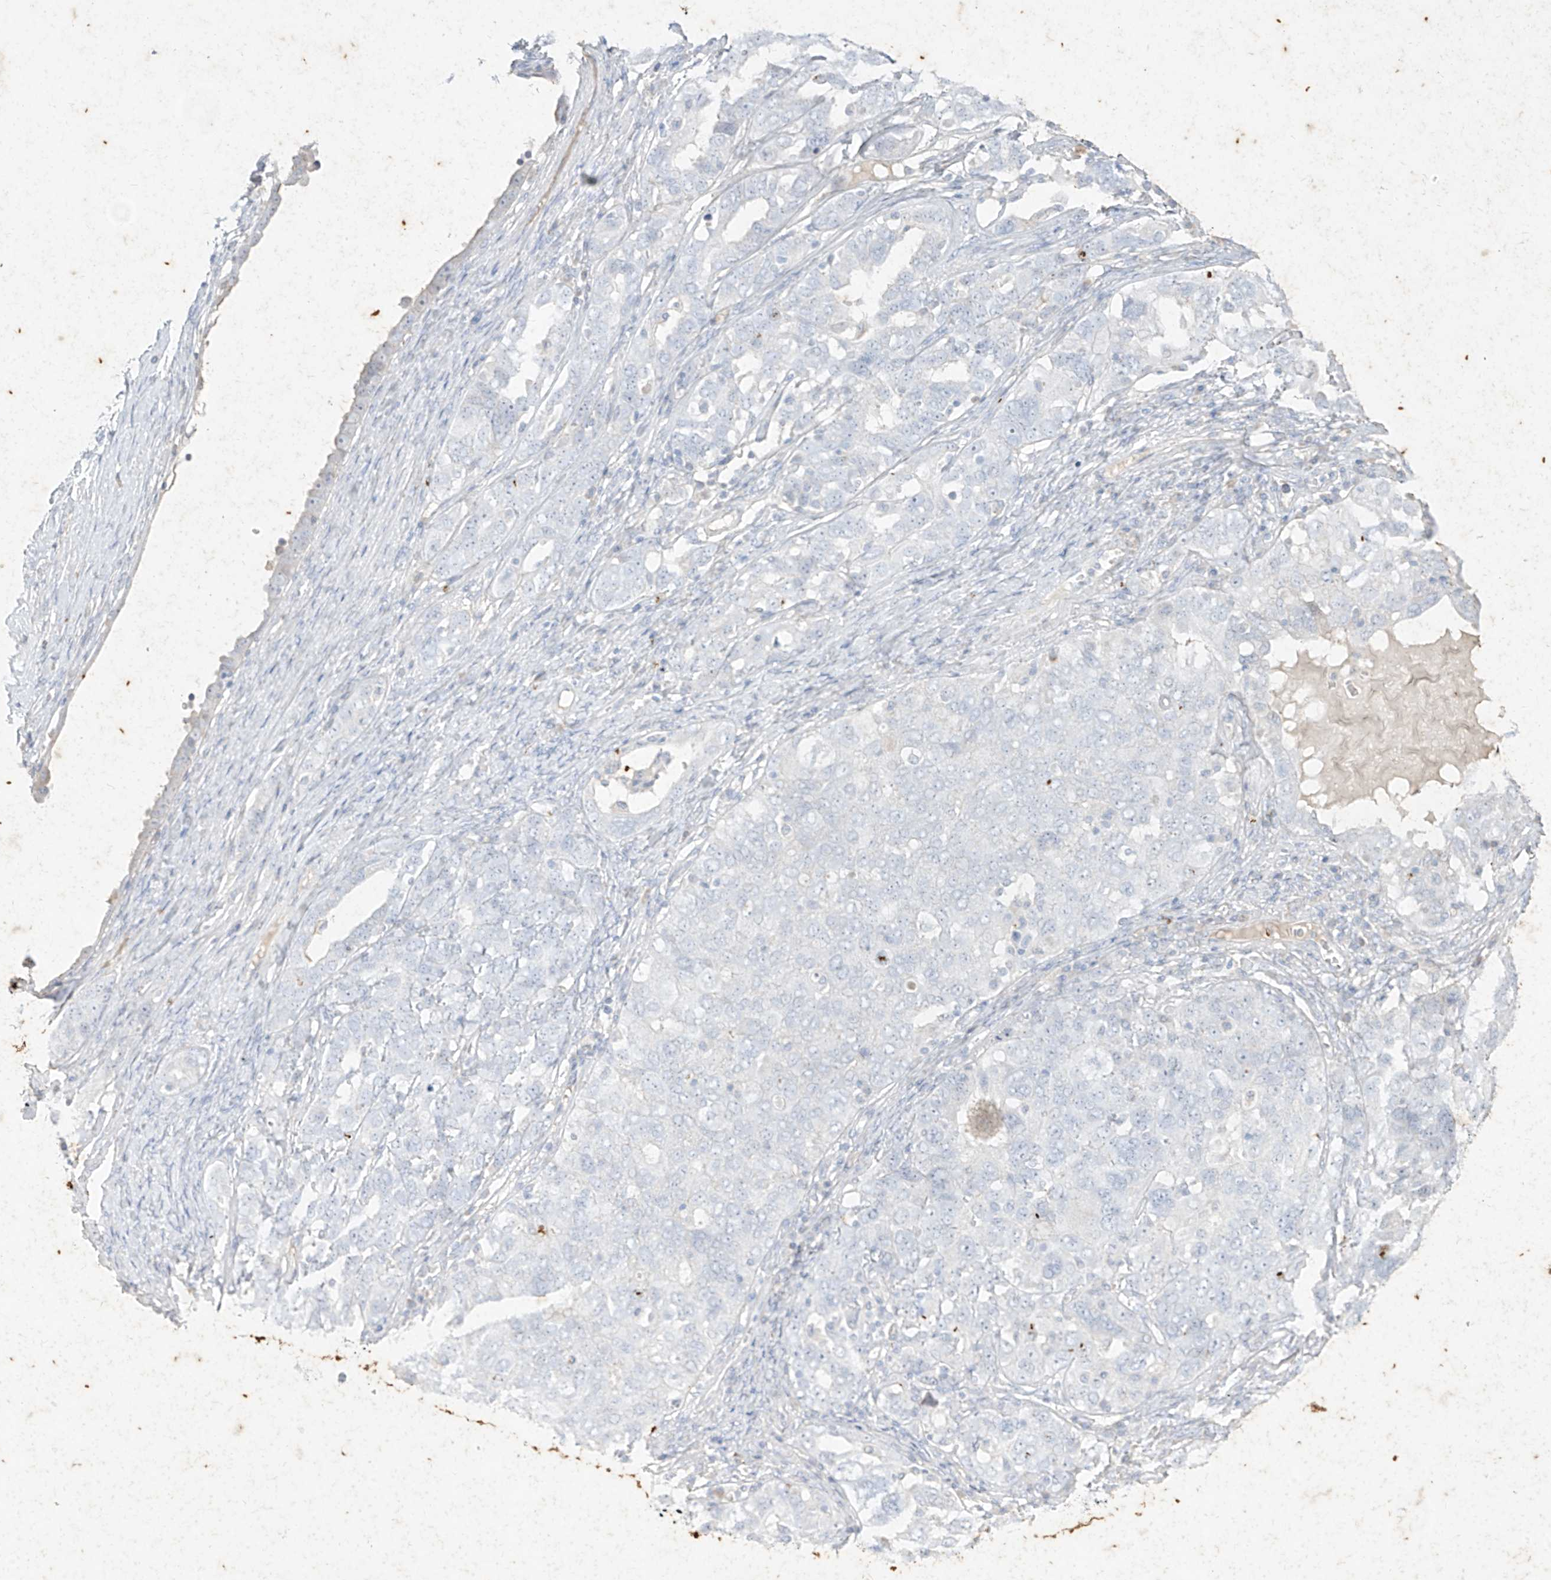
{"staining": {"intensity": "negative", "quantity": "none", "location": "none"}, "tissue": "ovarian cancer", "cell_type": "Tumor cells", "image_type": "cancer", "snomed": [{"axis": "morphology", "description": "Carcinoma, endometroid"}, {"axis": "topography", "description": "Ovary"}], "caption": "Immunohistochemistry (IHC) photomicrograph of neoplastic tissue: endometroid carcinoma (ovarian) stained with DAB (3,3'-diaminobenzidine) displays no significant protein positivity in tumor cells.", "gene": "TGM4", "patient": {"sex": "female", "age": 62}}